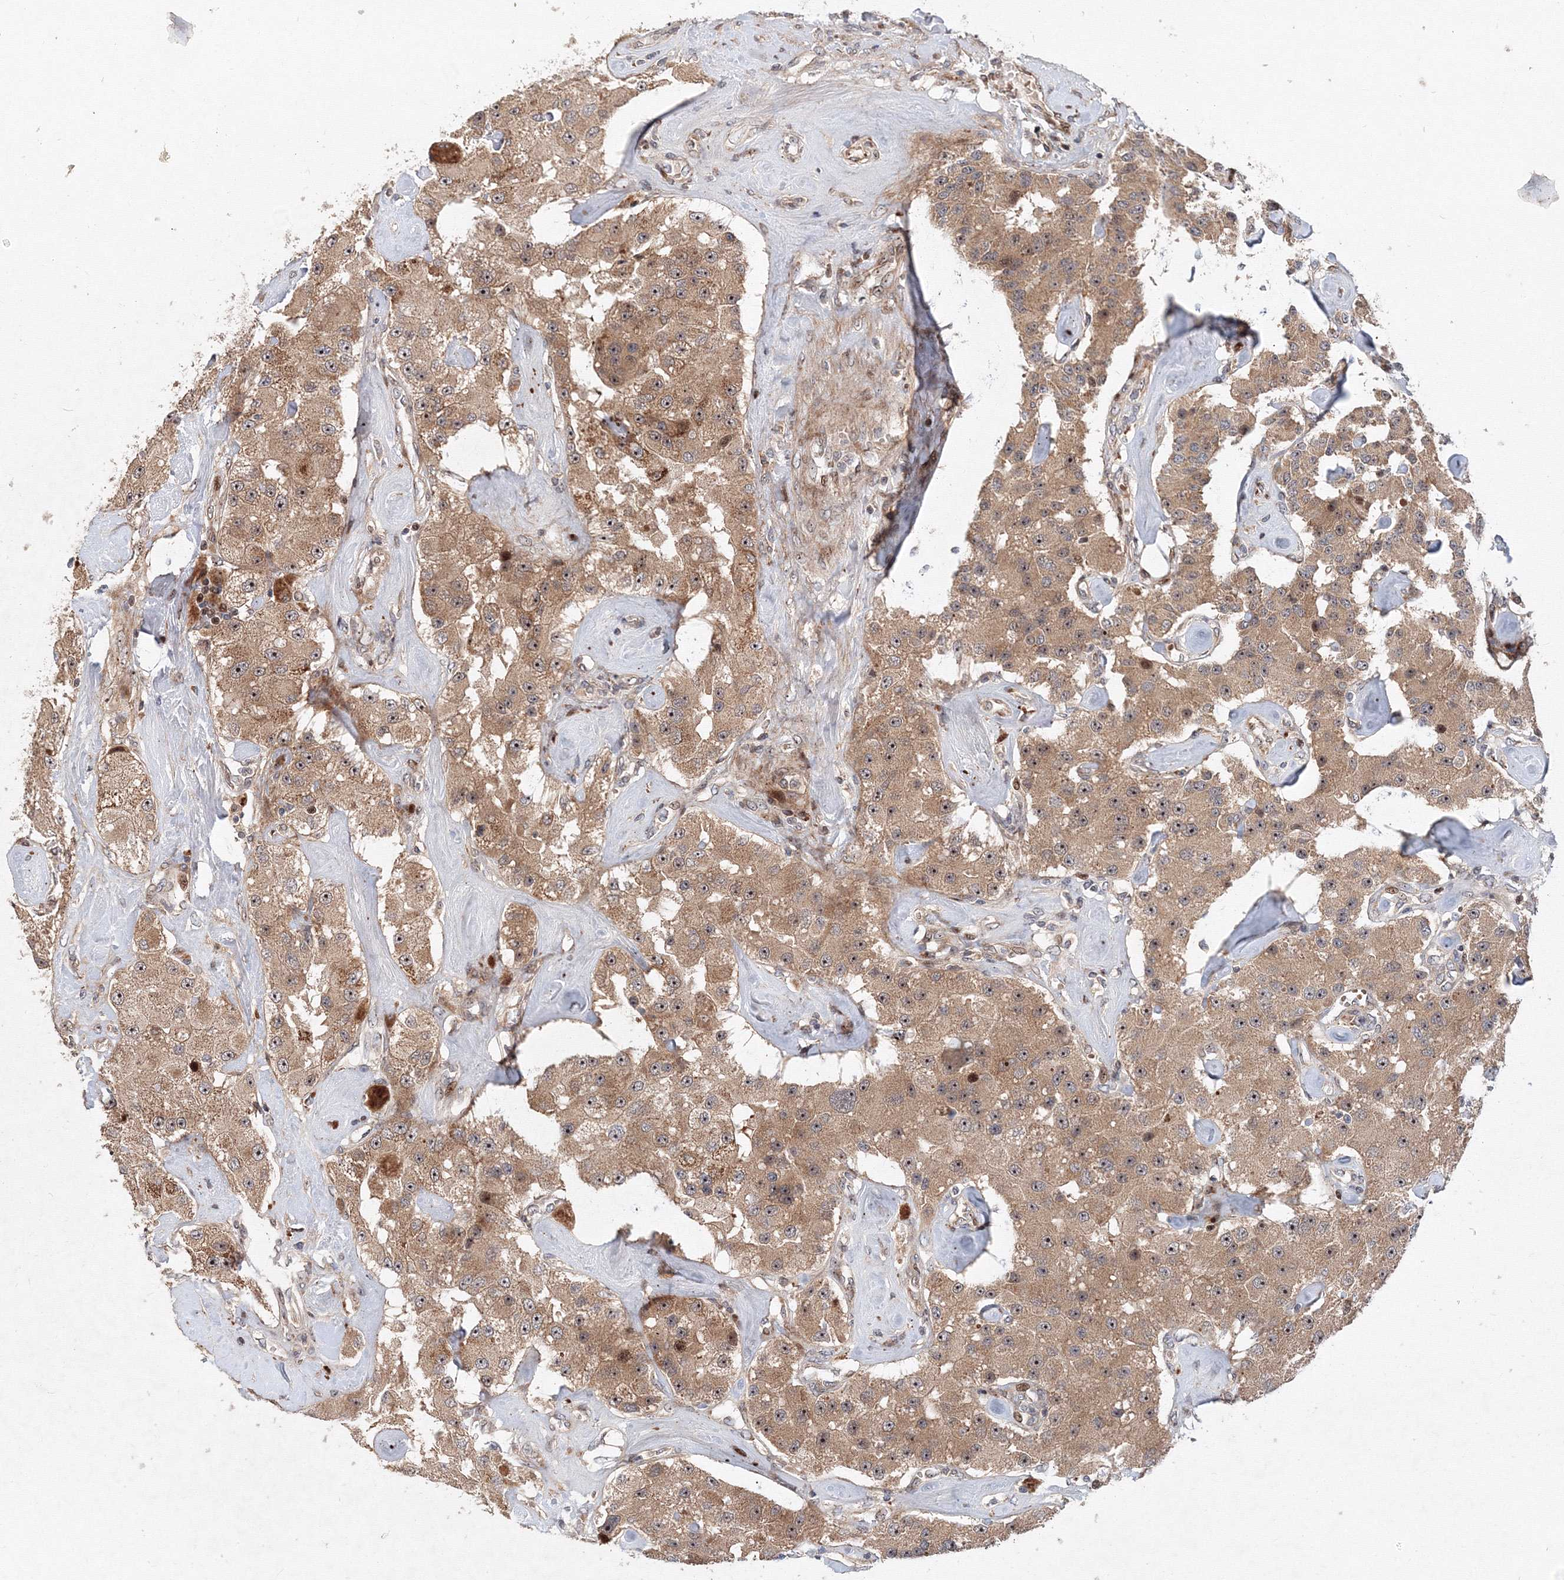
{"staining": {"intensity": "moderate", "quantity": ">75%", "location": "cytoplasmic/membranous,nuclear"}, "tissue": "carcinoid", "cell_type": "Tumor cells", "image_type": "cancer", "snomed": [{"axis": "morphology", "description": "Carcinoid, malignant, NOS"}, {"axis": "topography", "description": "Pancreas"}], "caption": "Protein analysis of malignant carcinoid tissue demonstrates moderate cytoplasmic/membranous and nuclear positivity in approximately >75% of tumor cells. (DAB (3,3'-diaminobenzidine) IHC, brown staining for protein, blue staining for nuclei).", "gene": "ANKAR", "patient": {"sex": "male", "age": 41}}